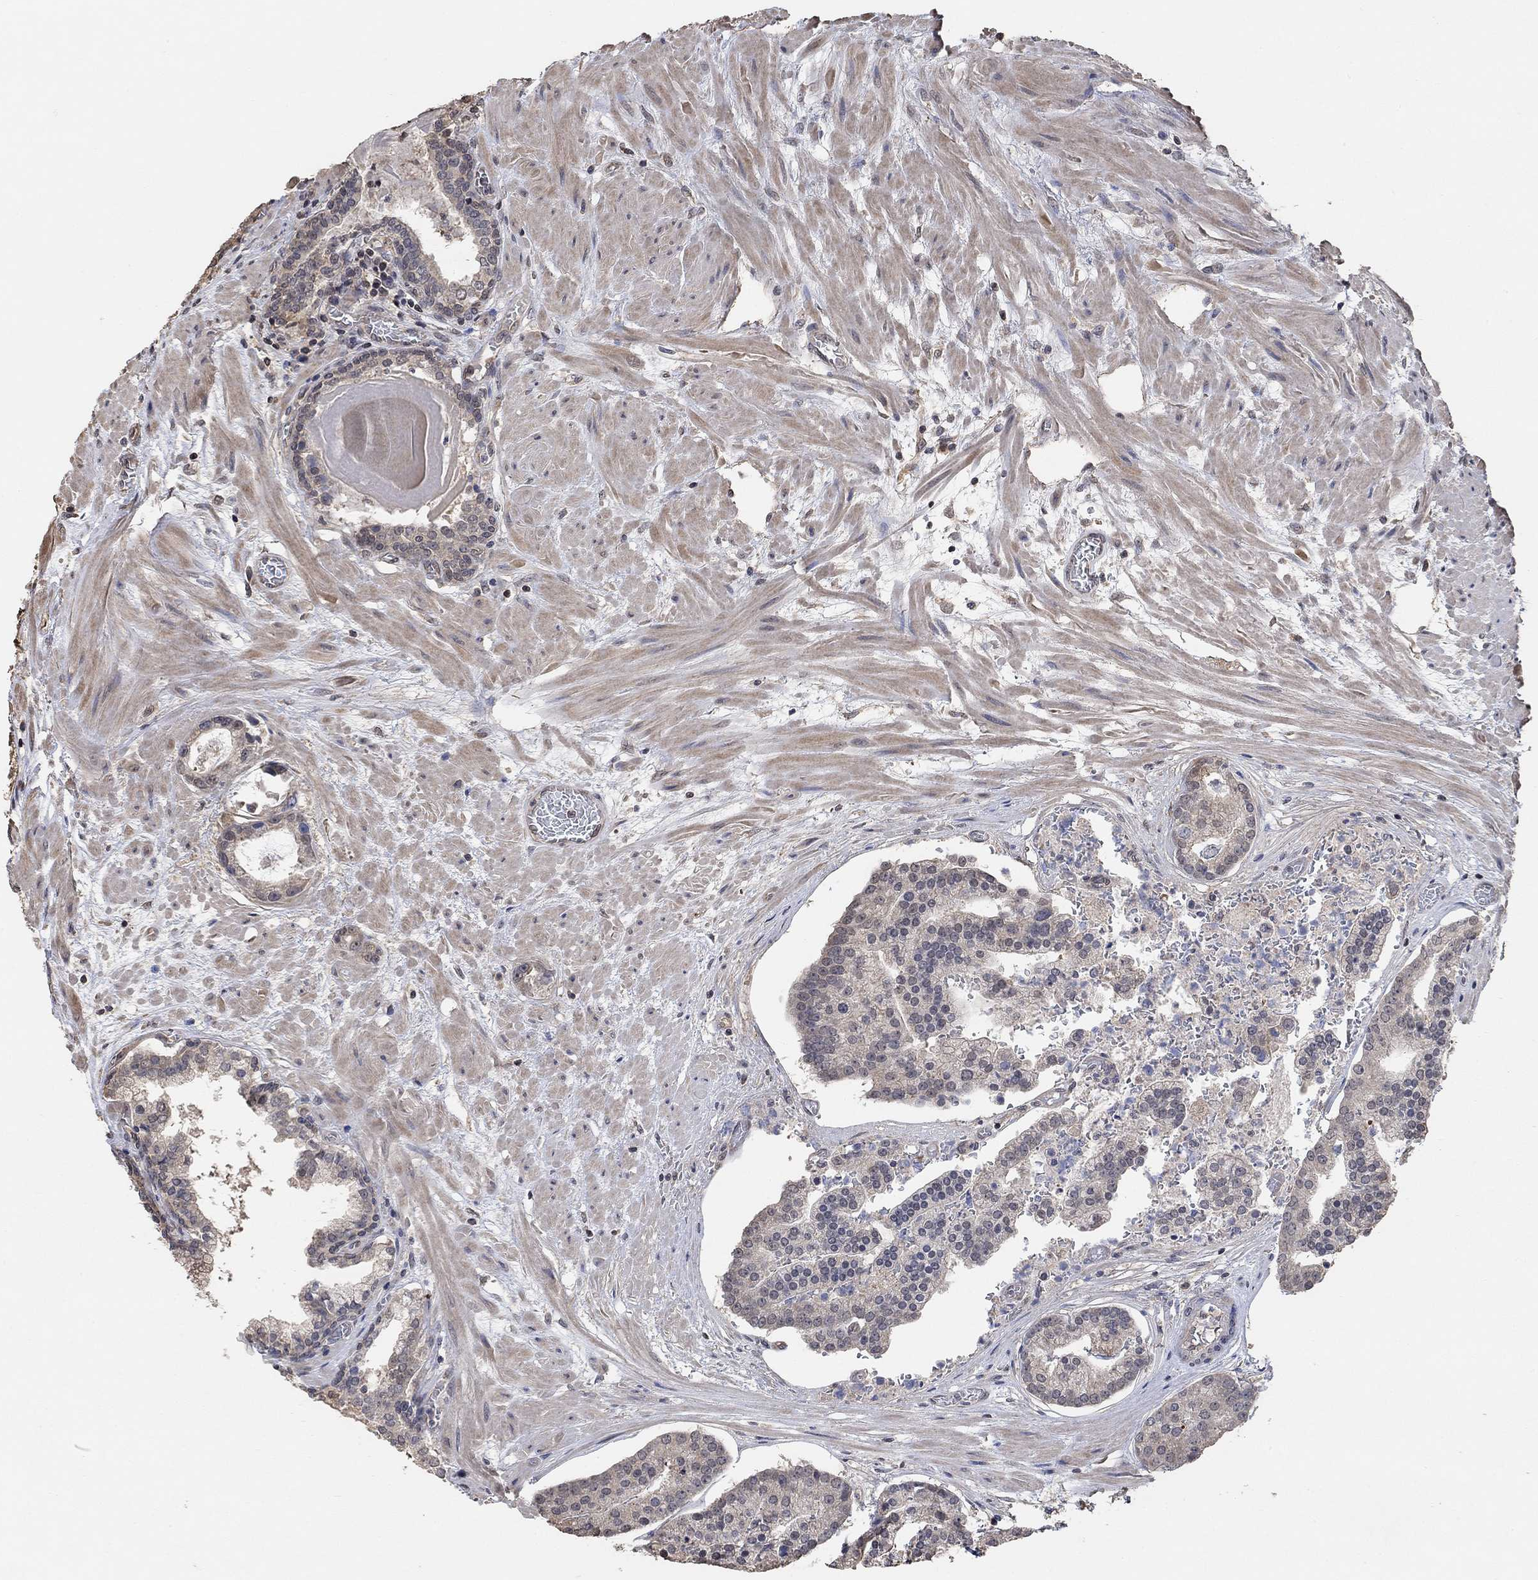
{"staining": {"intensity": "negative", "quantity": "none", "location": "none"}, "tissue": "prostate cancer", "cell_type": "Tumor cells", "image_type": "cancer", "snomed": [{"axis": "morphology", "description": "Adenocarcinoma, NOS"}, {"axis": "topography", "description": "Prostate and seminal vesicle, NOS"}, {"axis": "topography", "description": "Prostate"}], "caption": "Immunohistochemistry (IHC) photomicrograph of neoplastic tissue: prostate adenocarcinoma stained with DAB displays no significant protein expression in tumor cells. (DAB immunohistochemistry visualized using brightfield microscopy, high magnification).", "gene": "UNC5B", "patient": {"sex": "male", "age": 44}}